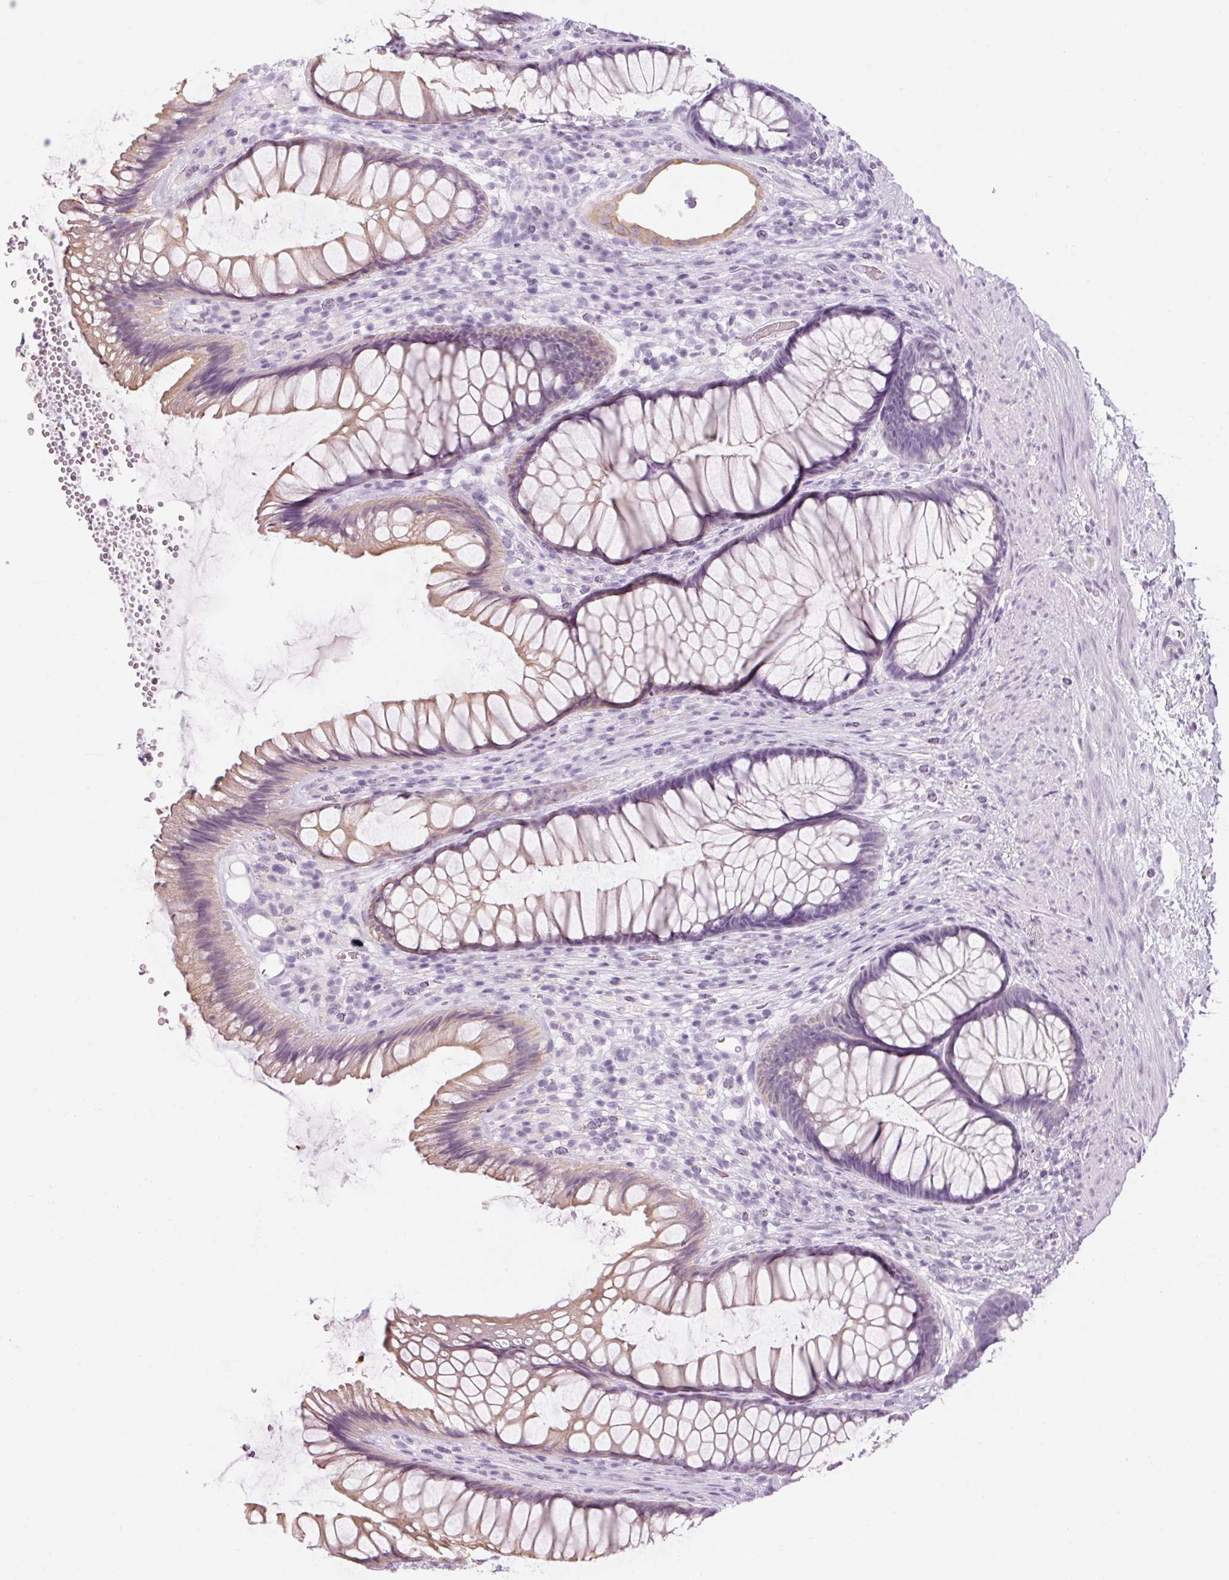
{"staining": {"intensity": "weak", "quantity": "25%-75%", "location": "cytoplasmic/membranous"}, "tissue": "rectum", "cell_type": "Glandular cells", "image_type": "normal", "snomed": [{"axis": "morphology", "description": "Normal tissue, NOS"}, {"axis": "topography", "description": "Rectum"}], "caption": "A low amount of weak cytoplasmic/membranous positivity is seen in about 25%-75% of glandular cells in unremarkable rectum. (Stains: DAB (3,3'-diaminobenzidine) in brown, nuclei in blue, Microscopy: brightfield microscopy at high magnification).", "gene": "RPTN", "patient": {"sex": "male", "age": 53}}